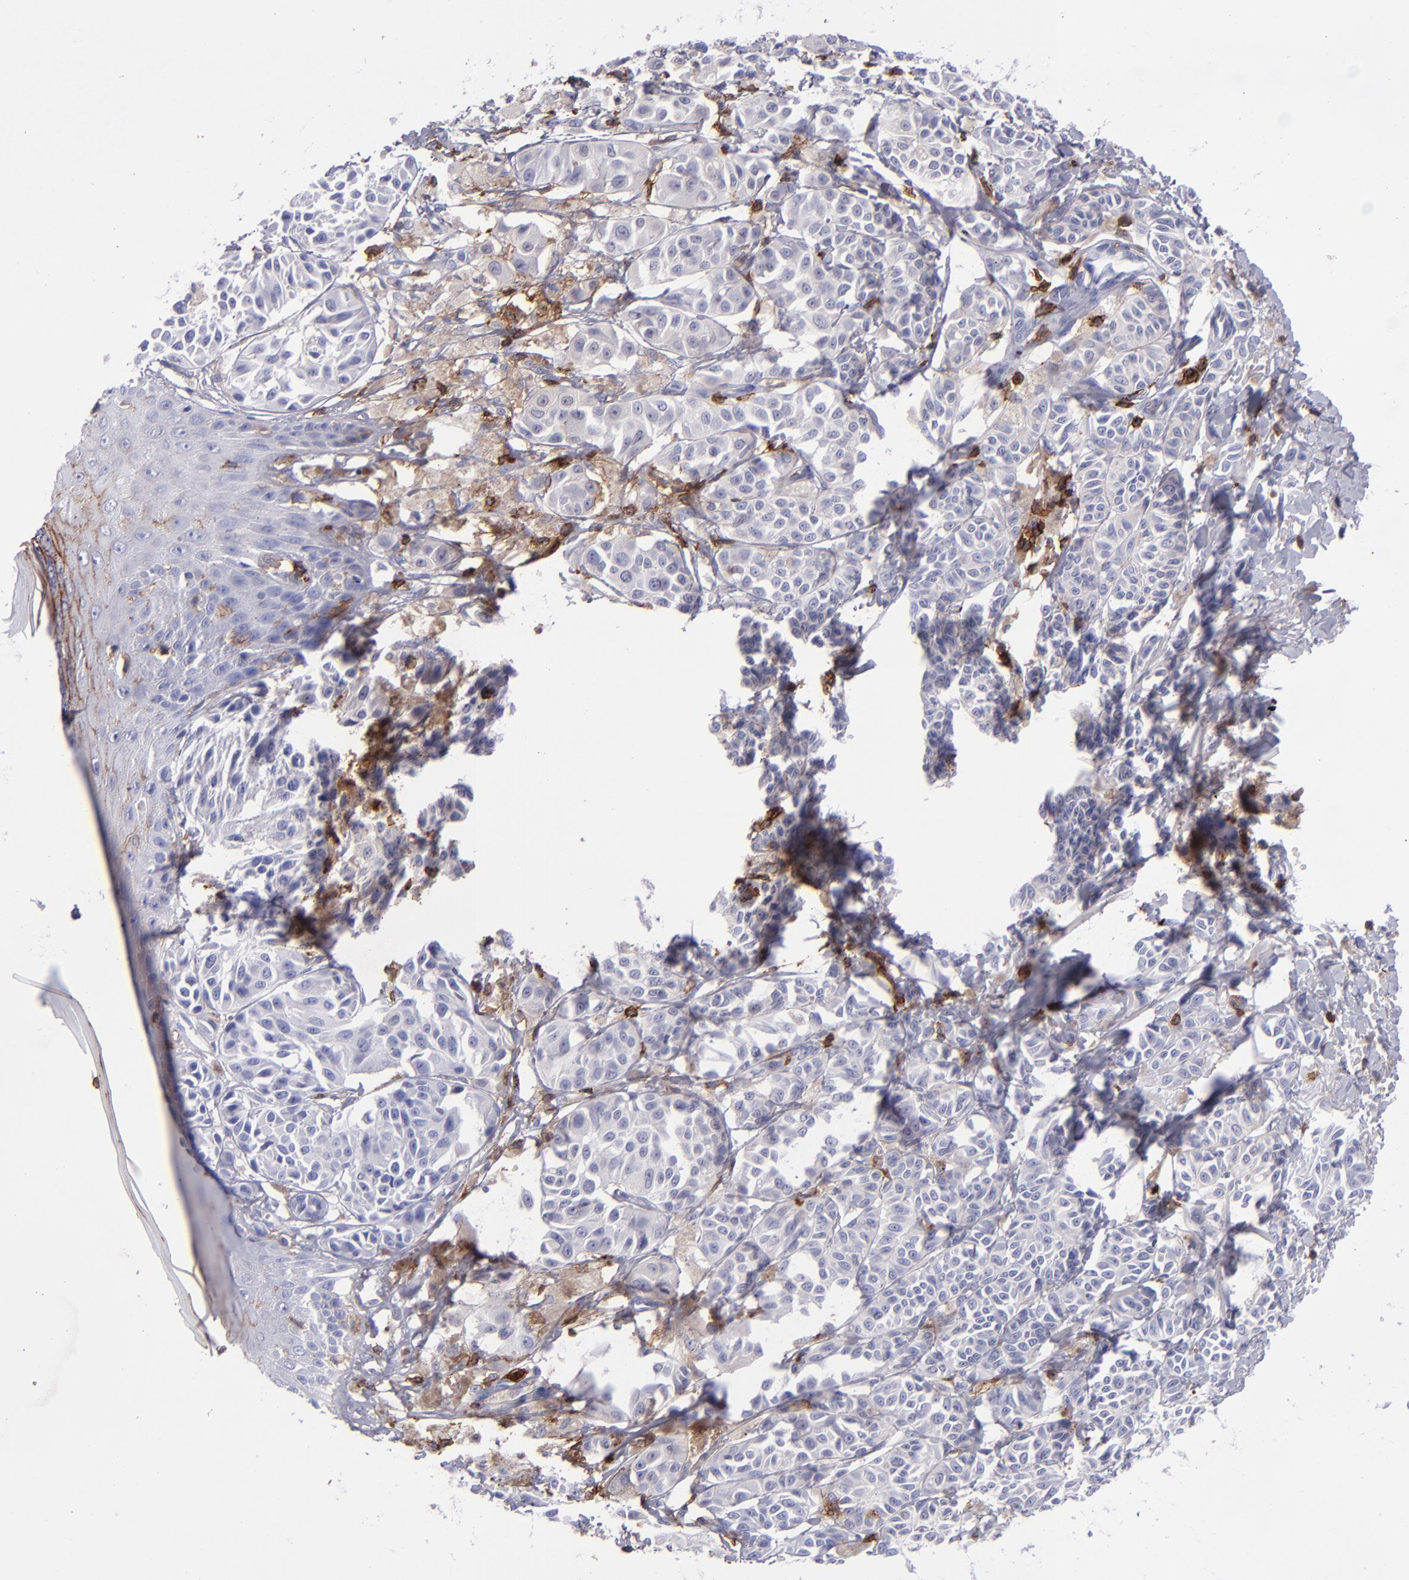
{"staining": {"intensity": "negative", "quantity": "none", "location": "none"}, "tissue": "melanoma", "cell_type": "Tumor cells", "image_type": "cancer", "snomed": [{"axis": "morphology", "description": "Malignant melanoma, NOS"}, {"axis": "topography", "description": "Skin"}], "caption": "Immunohistochemistry of human malignant melanoma displays no positivity in tumor cells.", "gene": "ICAM3", "patient": {"sex": "male", "age": 76}}